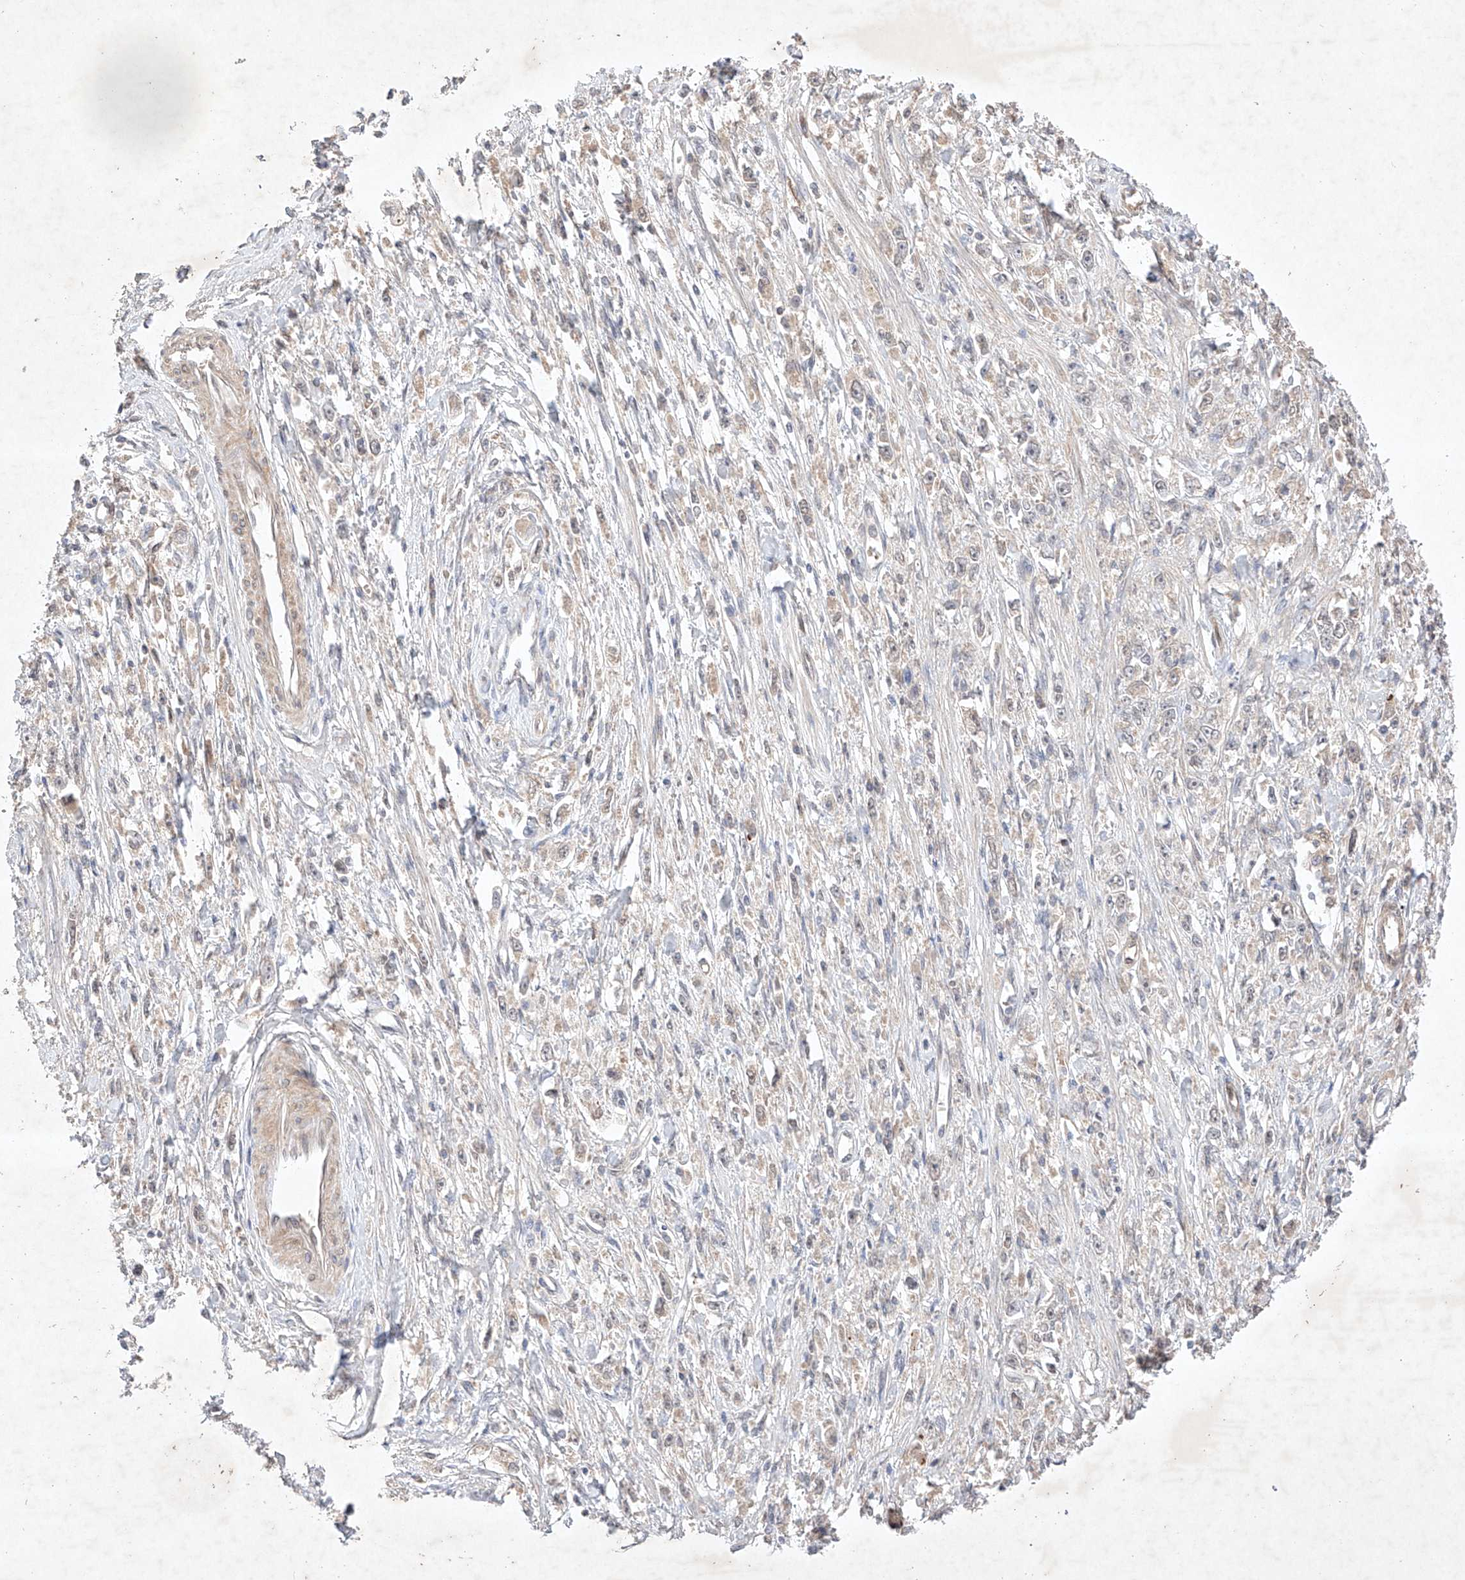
{"staining": {"intensity": "negative", "quantity": "none", "location": "none"}, "tissue": "stomach cancer", "cell_type": "Tumor cells", "image_type": "cancer", "snomed": [{"axis": "morphology", "description": "Adenocarcinoma, NOS"}, {"axis": "topography", "description": "Stomach"}], "caption": "Stomach adenocarcinoma stained for a protein using immunohistochemistry demonstrates no staining tumor cells.", "gene": "ZNF124", "patient": {"sex": "female", "age": 59}}